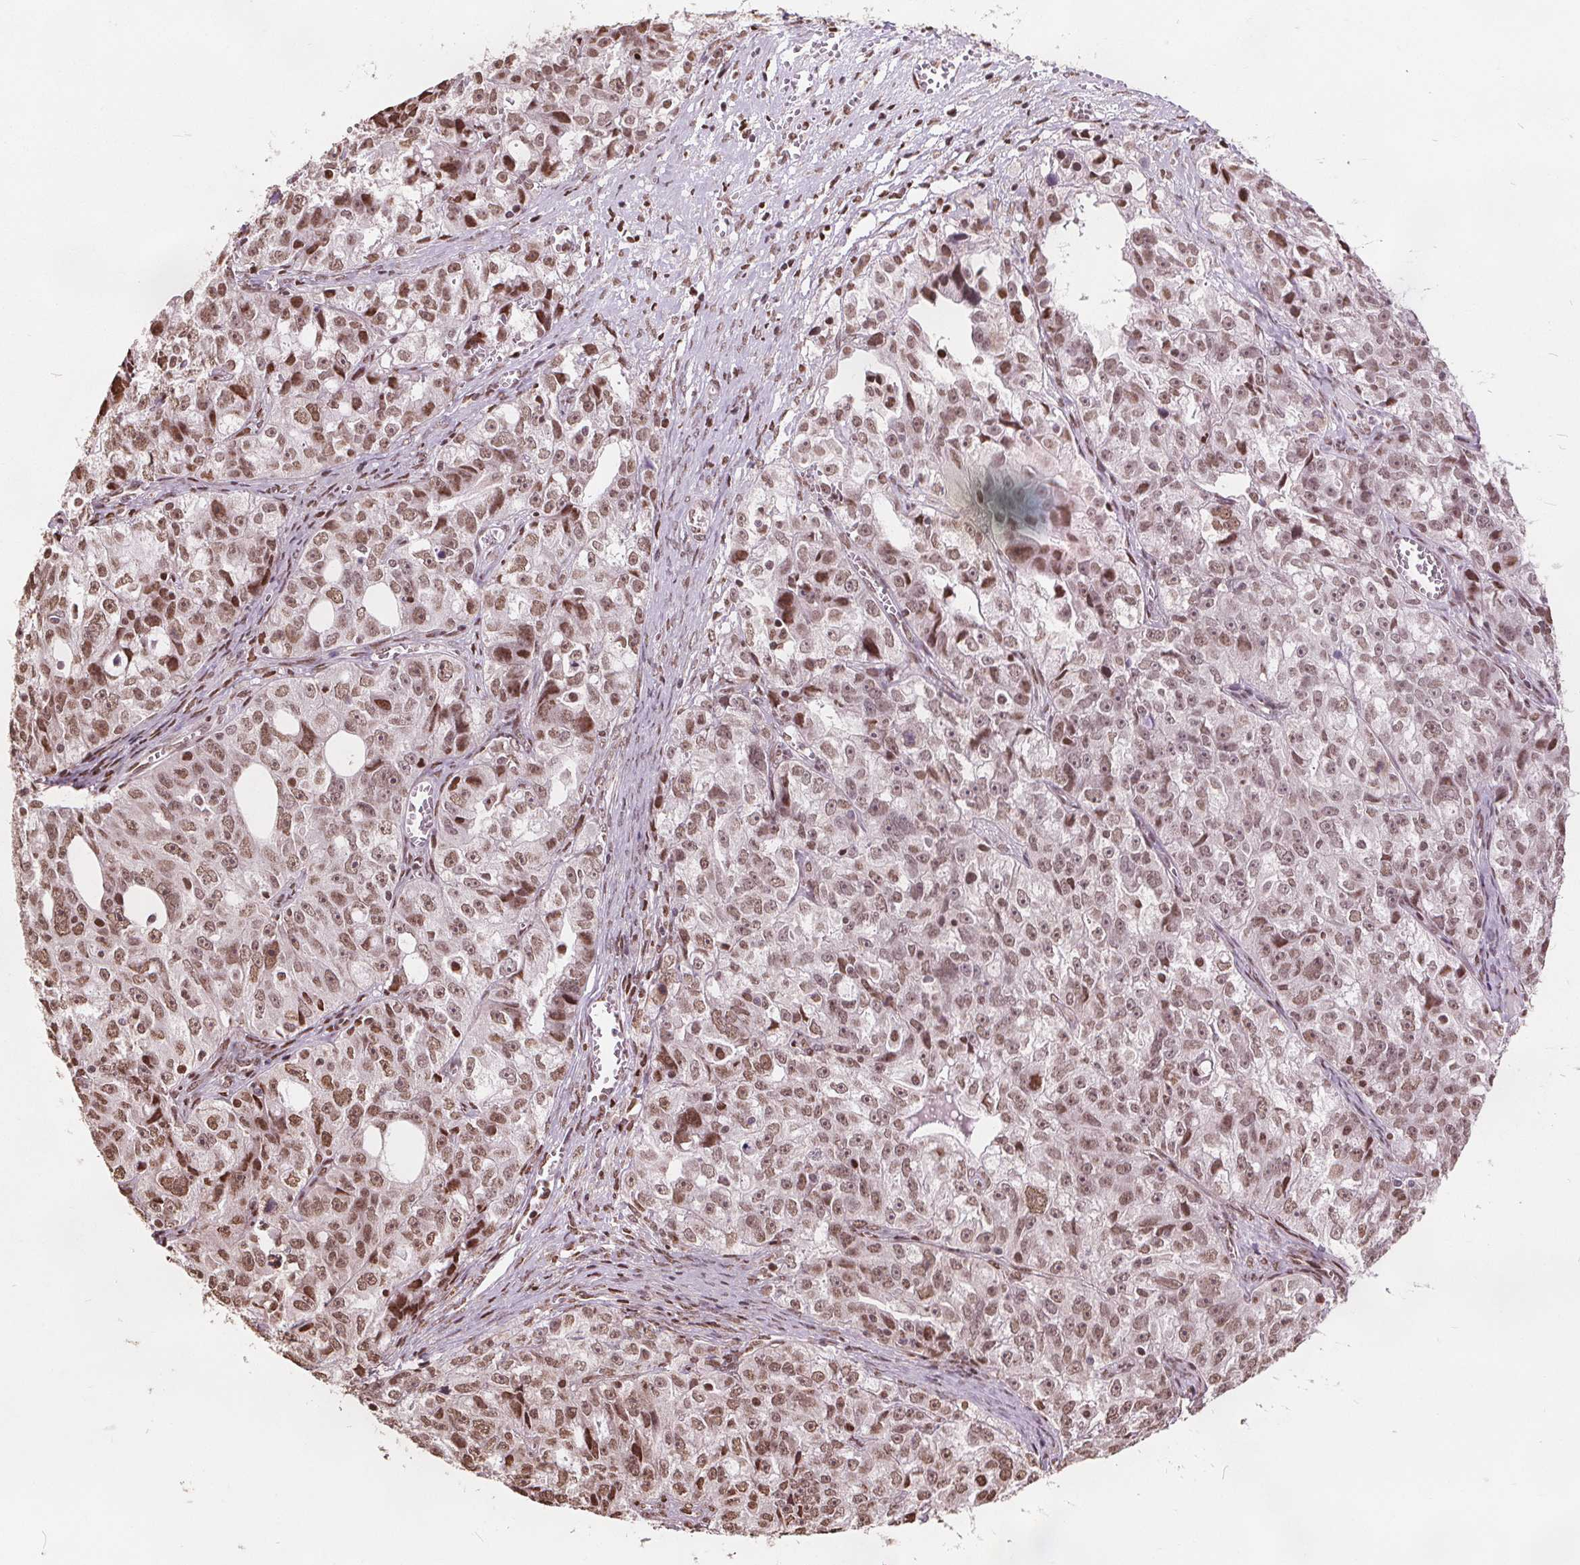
{"staining": {"intensity": "moderate", "quantity": ">75%", "location": "nuclear"}, "tissue": "ovarian cancer", "cell_type": "Tumor cells", "image_type": "cancer", "snomed": [{"axis": "morphology", "description": "Cystadenocarcinoma, serous, NOS"}, {"axis": "topography", "description": "Ovary"}], "caption": "Moderate nuclear positivity for a protein is appreciated in approximately >75% of tumor cells of serous cystadenocarcinoma (ovarian) using immunohistochemistry.", "gene": "ISLR2", "patient": {"sex": "female", "age": 51}}